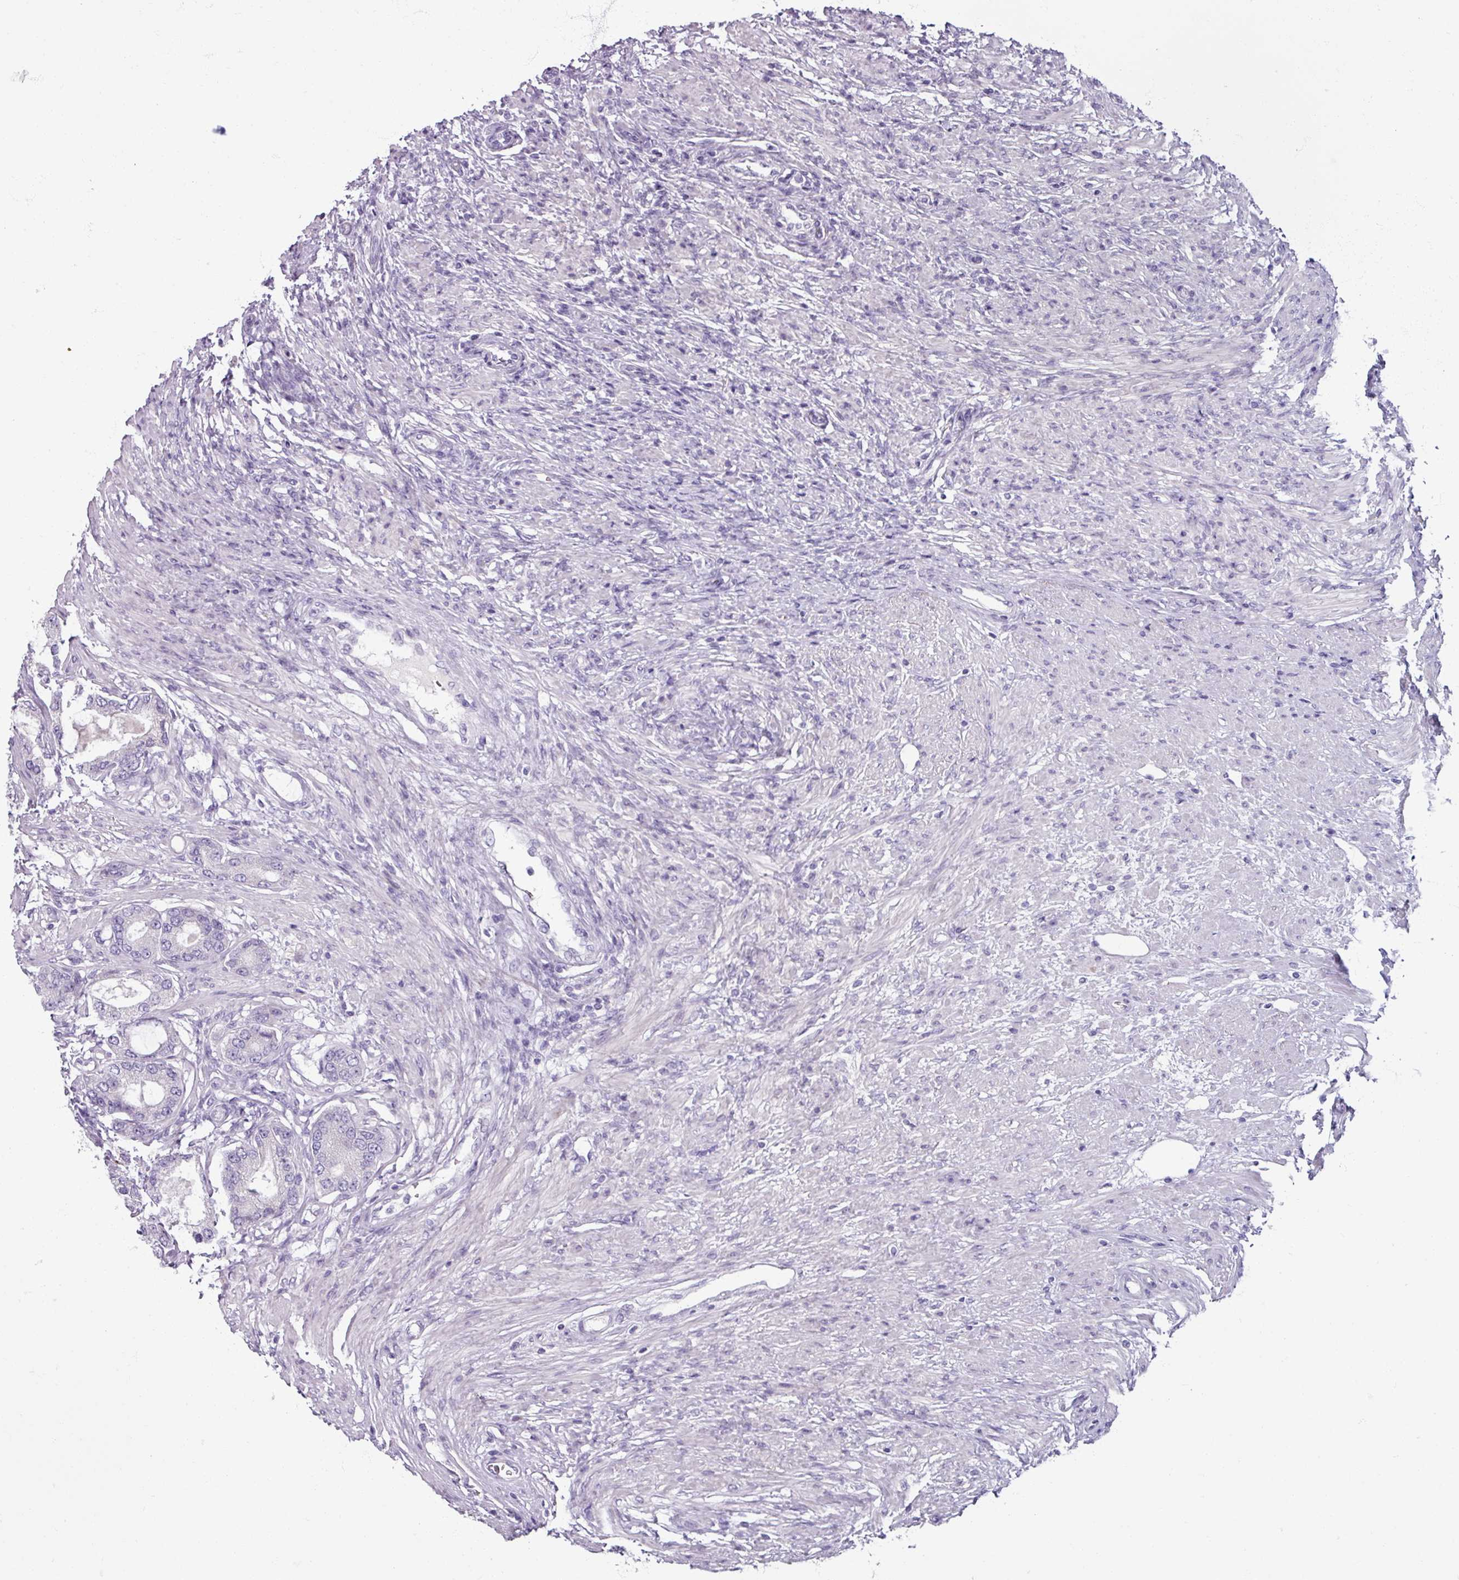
{"staining": {"intensity": "negative", "quantity": "none", "location": "none"}, "tissue": "prostate cancer", "cell_type": "Tumor cells", "image_type": "cancer", "snomed": [{"axis": "morphology", "description": "Adenocarcinoma, High grade"}, {"axis": "topography", "description": "Prostate"}], "caption": "Immunohistochemistry histopathology image of human prostate cancer stained for a protein (brown), which displays no positivity in tumor cells. (Brightfield microscopy of DAB immunohistochemistry at high magnification).", "gene": "SMIM11", "patient": {"sex": "male", "age": 69}}